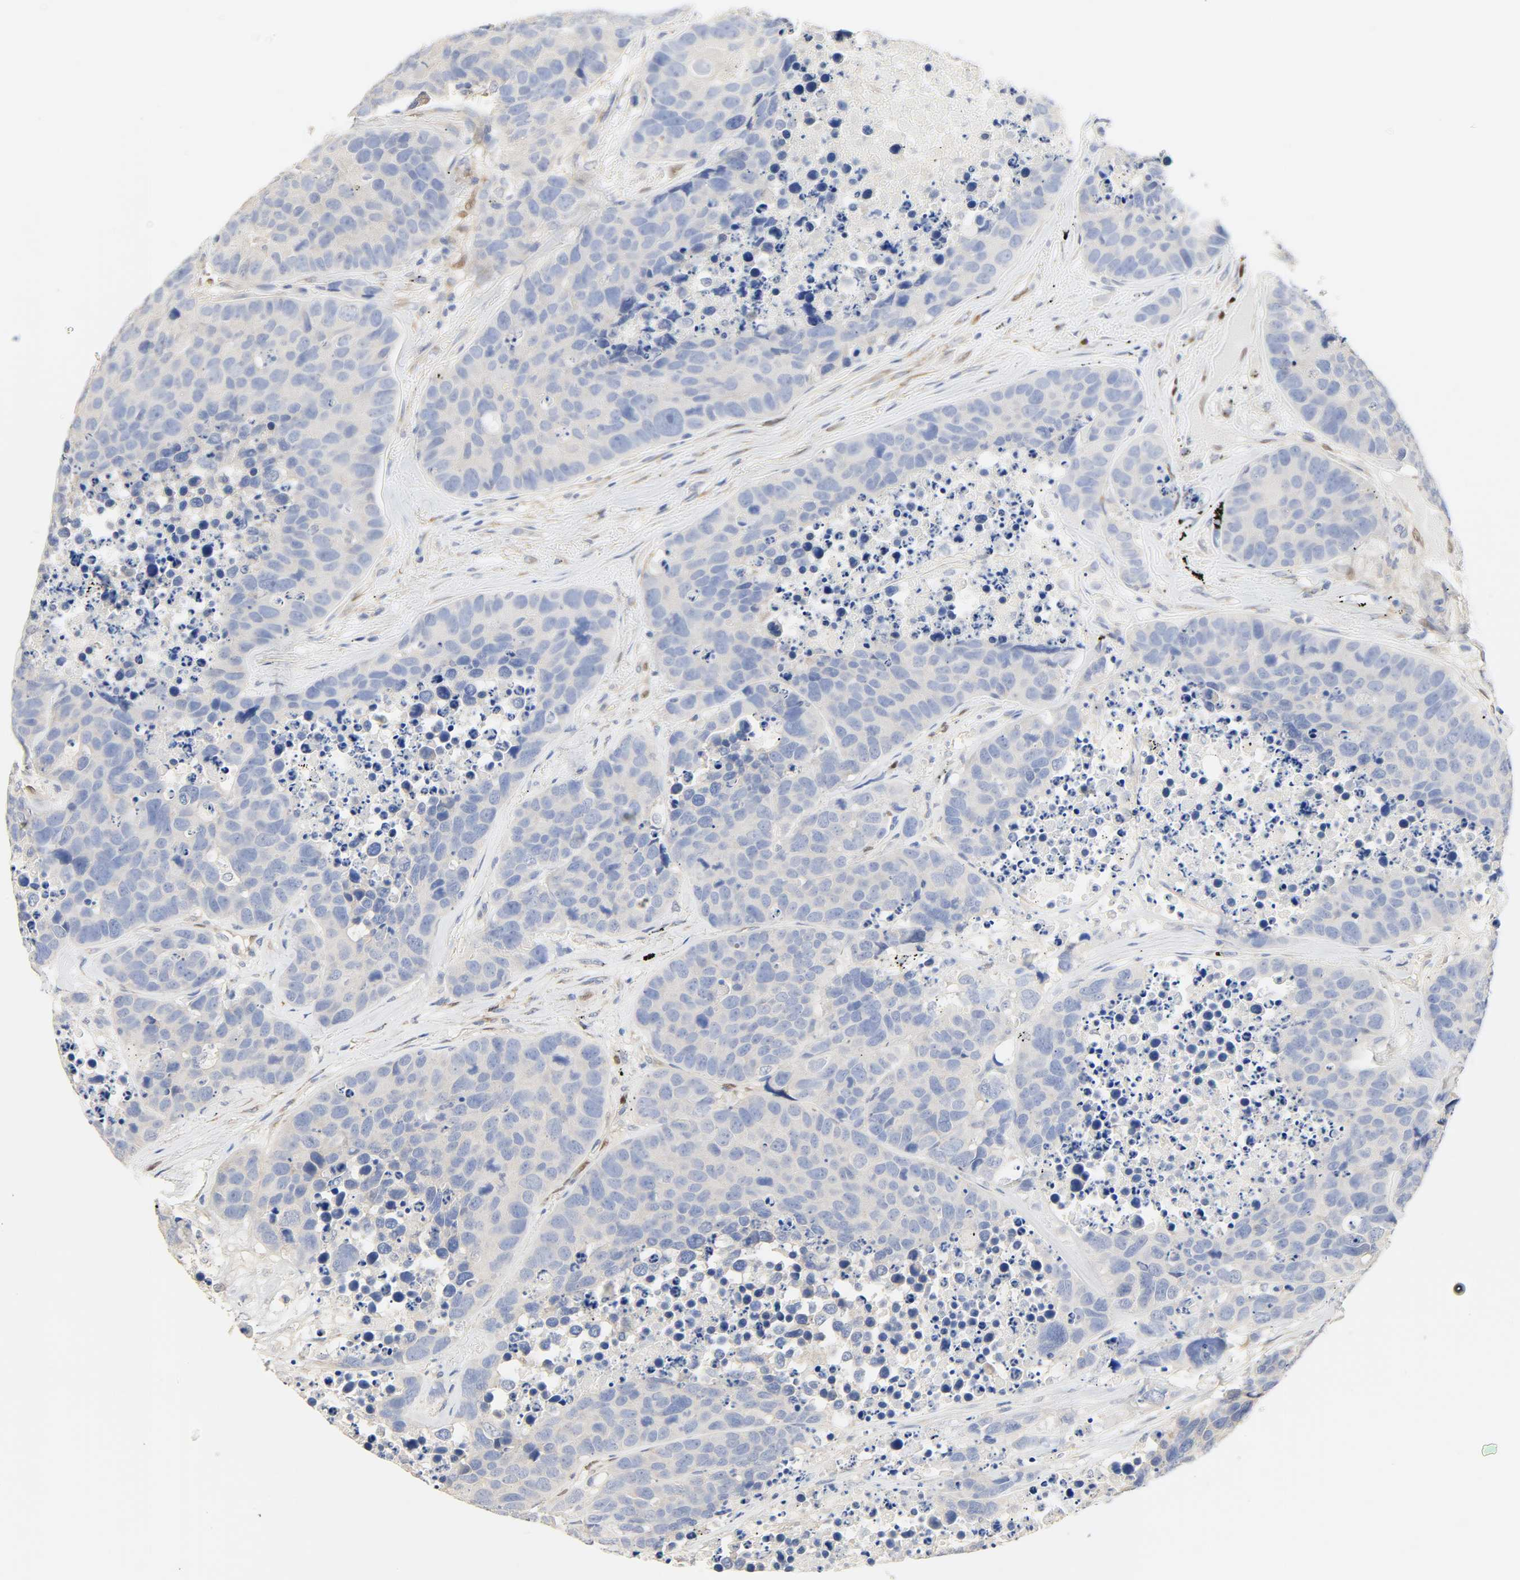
{"staining": {"intensity": "negative", "quantity": "none", "location": "none"}, "tissue": "carcinoid", "cell_type": "Tumor cells", "image_type": "cancer", "snomed": [{"axis": "morphology", "description": "Carcinoid, malignant, NOS"}, {"axis": "topography", "description": "Lung"}], "caption": "DAB immunohistochemical staining of malignant carcinoid demonstrates no significant positivity in tumor cells.", "gene": "BORCS8-MEF2B", "patient": {"sex": "male", "age": 60}}